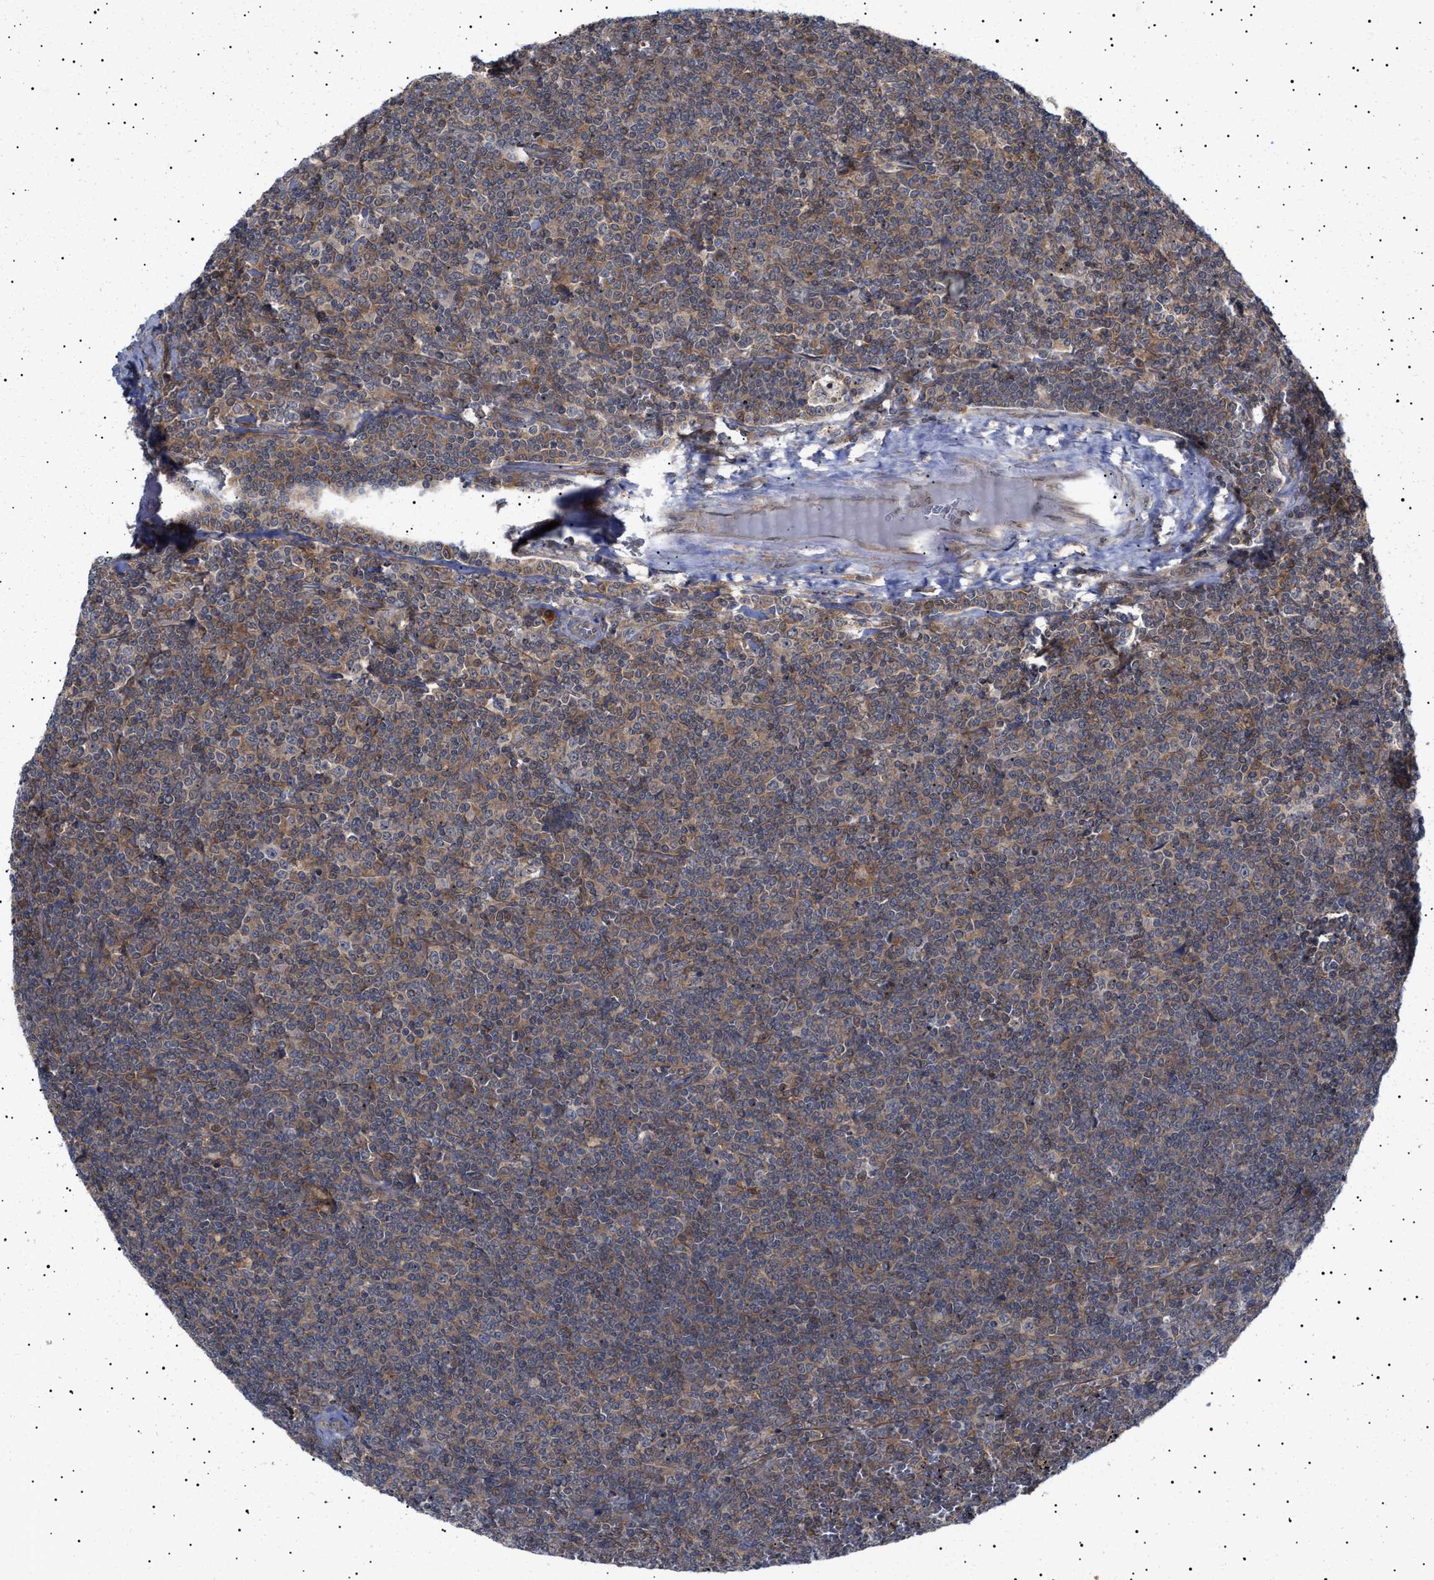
{"staining": {"intensity": "weak", "quantity": "25%-75%", "location": "cytoplasmic/membranous"}, "tissue": "lymphoma", "cell_type": "Tumor cells", "image_type": "cancer", "snomed": [{"axis": "morphology", "description": "Malignant lymphoma, non-Hodgkin's type, Low grade"}, {"axis": "topography", "description": "Spleen"}], "caption": "The immunohistochemical stain shows weak cytoplasmic/membranous expression in tumor cells of malignant lymphoma, non-Hodgkin's type (low-grade) tissue. The staining is performed using DAB (3,3'-diaminobenzidine) brown chromogen to label protein expression. The nuclei are counter-stained blue using hematoxylin.", "gene": "NPLOC4", "patient": {"sex": "female", "age": 19}}